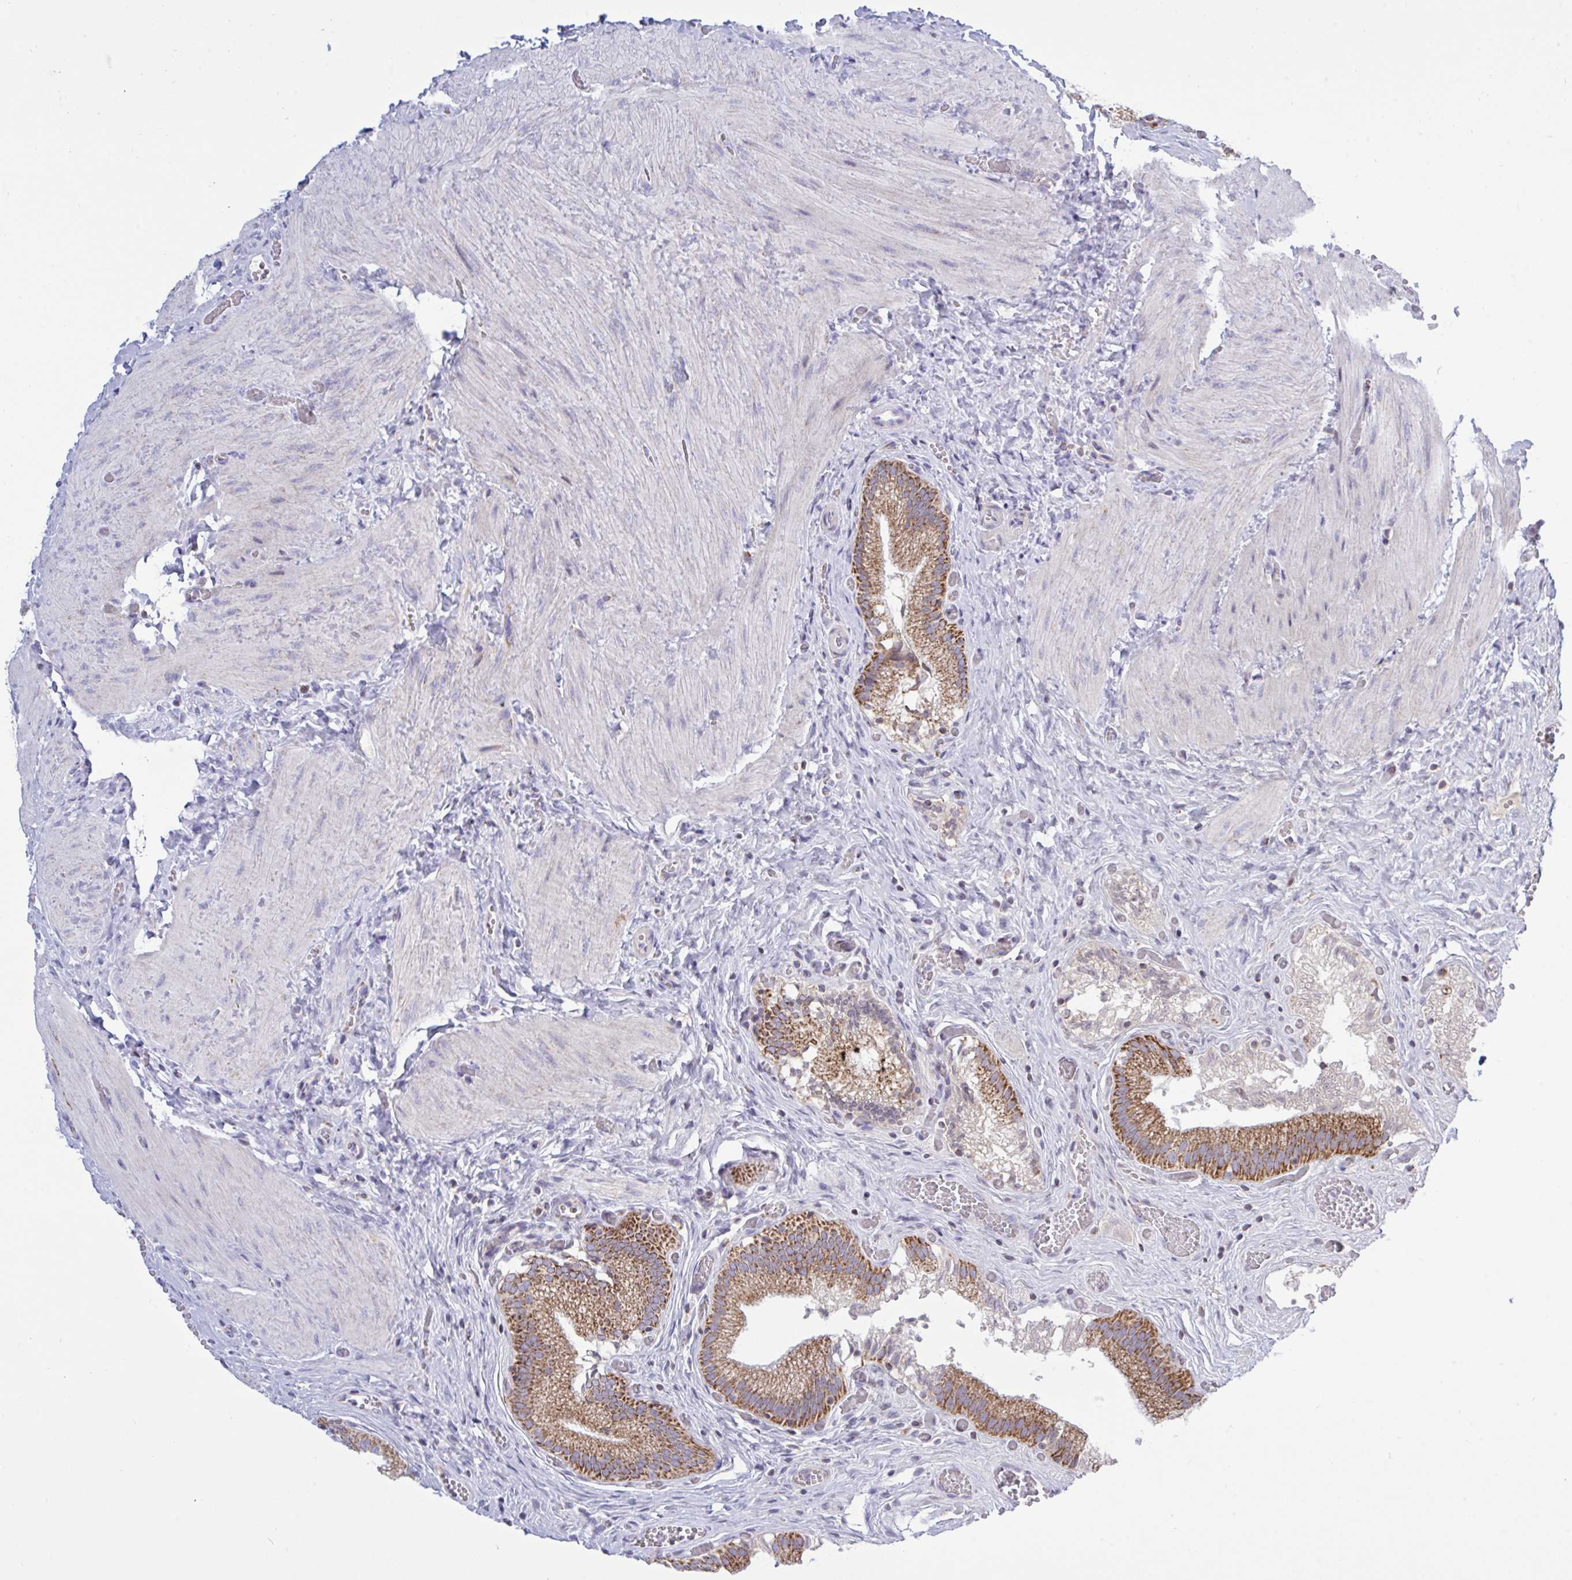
{"staining": {"intensity": "moderate", "quantity": ">75%", "location": "cytoplasmic/membranous"}, "tissue": "gallbladder", "cell_type": "Glandular cells", "image_type": "normal", "snomed": [{"axis": "morphology", "description": "Normal tissue, NOS"}, {"axis": "topography", "description": "Gallbladder"}], "caption": "Immunohistochemistry (IHC) photomicrograph of normal human gallbladder stained for a protein (brown), which shows medium levels of moderate cytoplasmic/membranous expression in about >75% of glandular cells.", "gene": "HSPE1", "patient": {"sex": "male", "age": 17}}